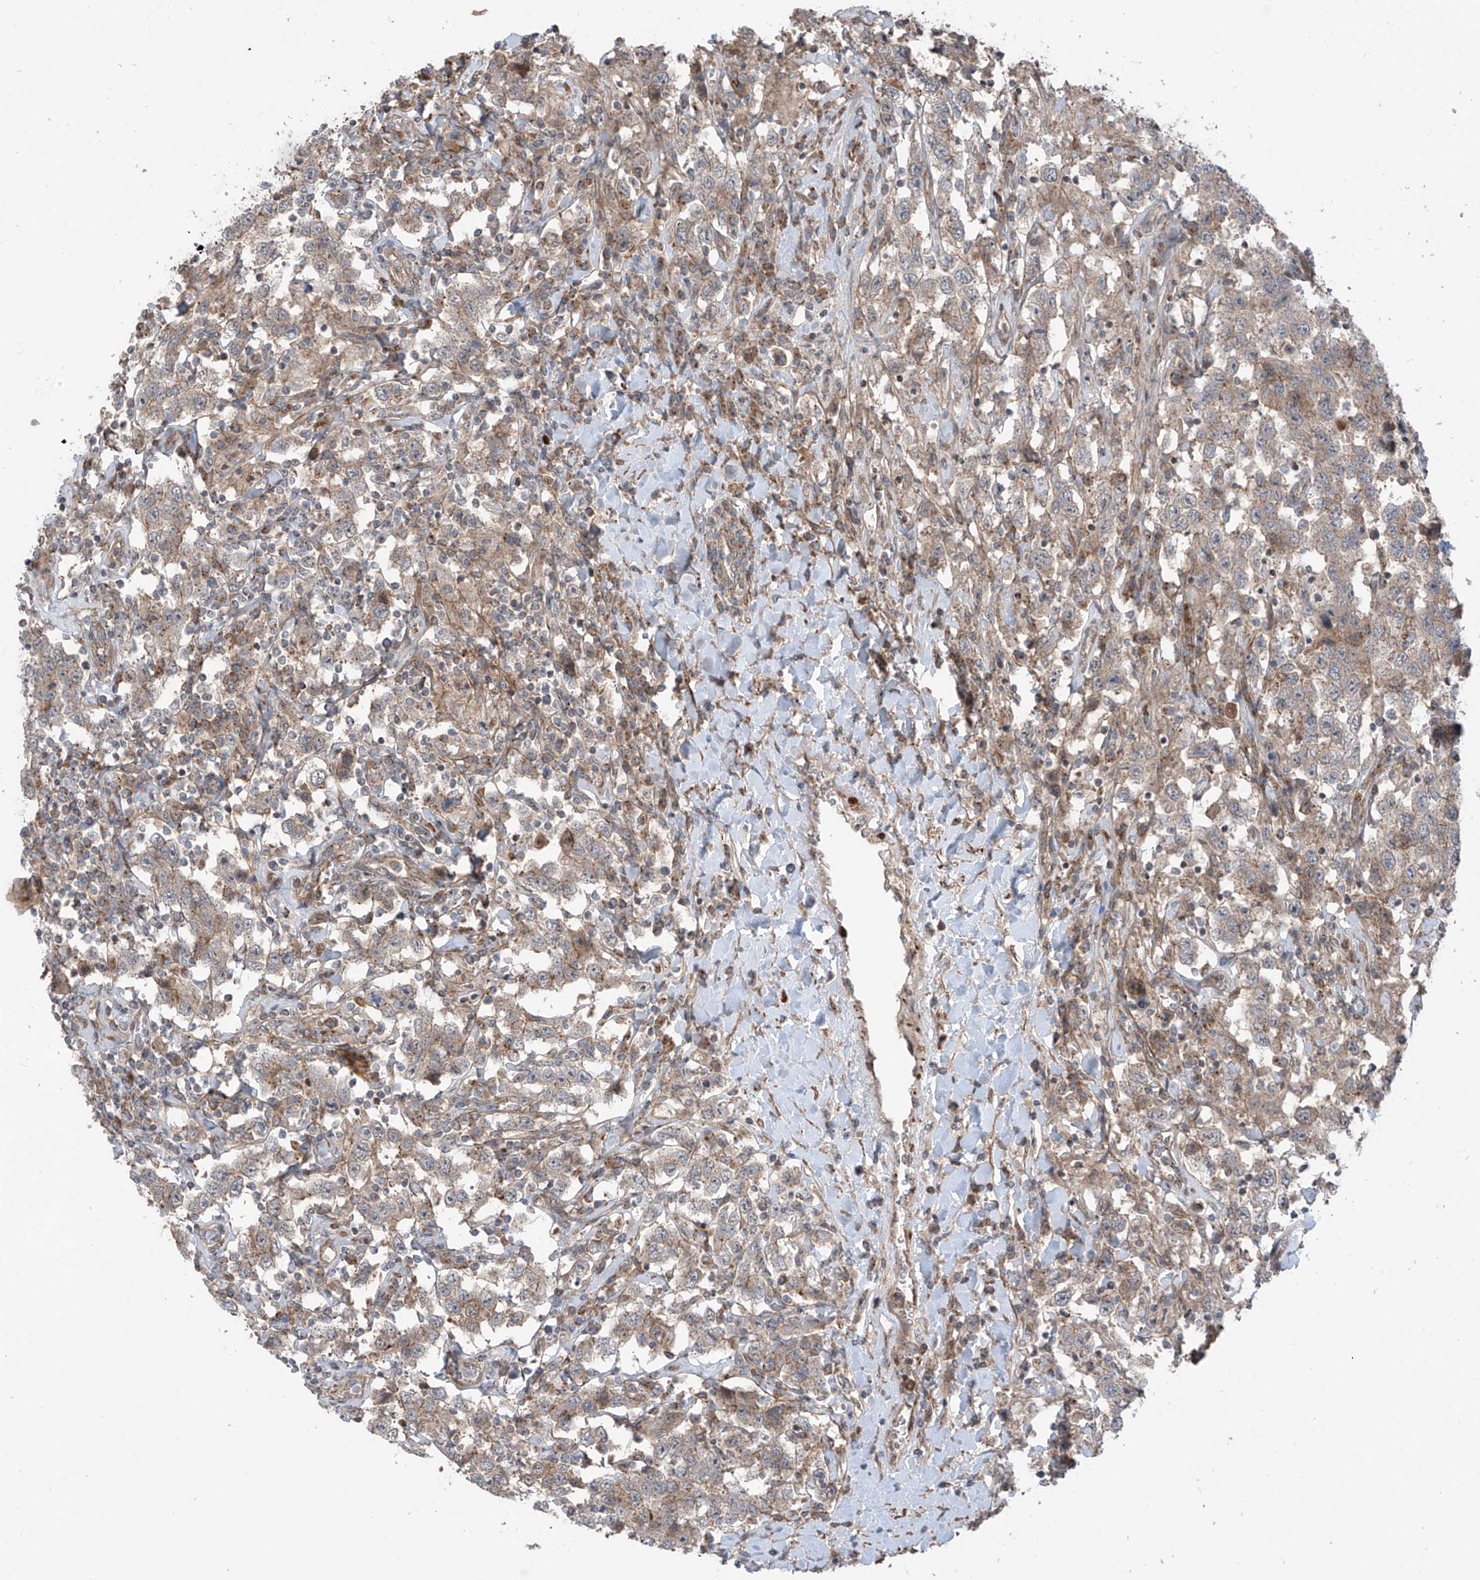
{"staining": {"intensity": "weak", "quantity": ">75%", "location": "cytoplasmic/membranous"}, "tissue": "testis cancer", "cell_type": "Tumor cells", "image_type": "cancer", "snomed": [{"axis": "morphology", "description": "Seminoma, NOS"}, {"axis": "topography", "description": "Testis"}], "caption": "Immunohistochemistry histopathology image of neoplastic tissue: testis seminoma stained using IHC exhibits low levels of weak protein expression localized specifically in the cytoplasmic/membranous of tumor cells, appearing as a cytoplasmic/membranous brown color.", "gene": "LRRC74A", "patient": {"sex": "male", "age": 41}}